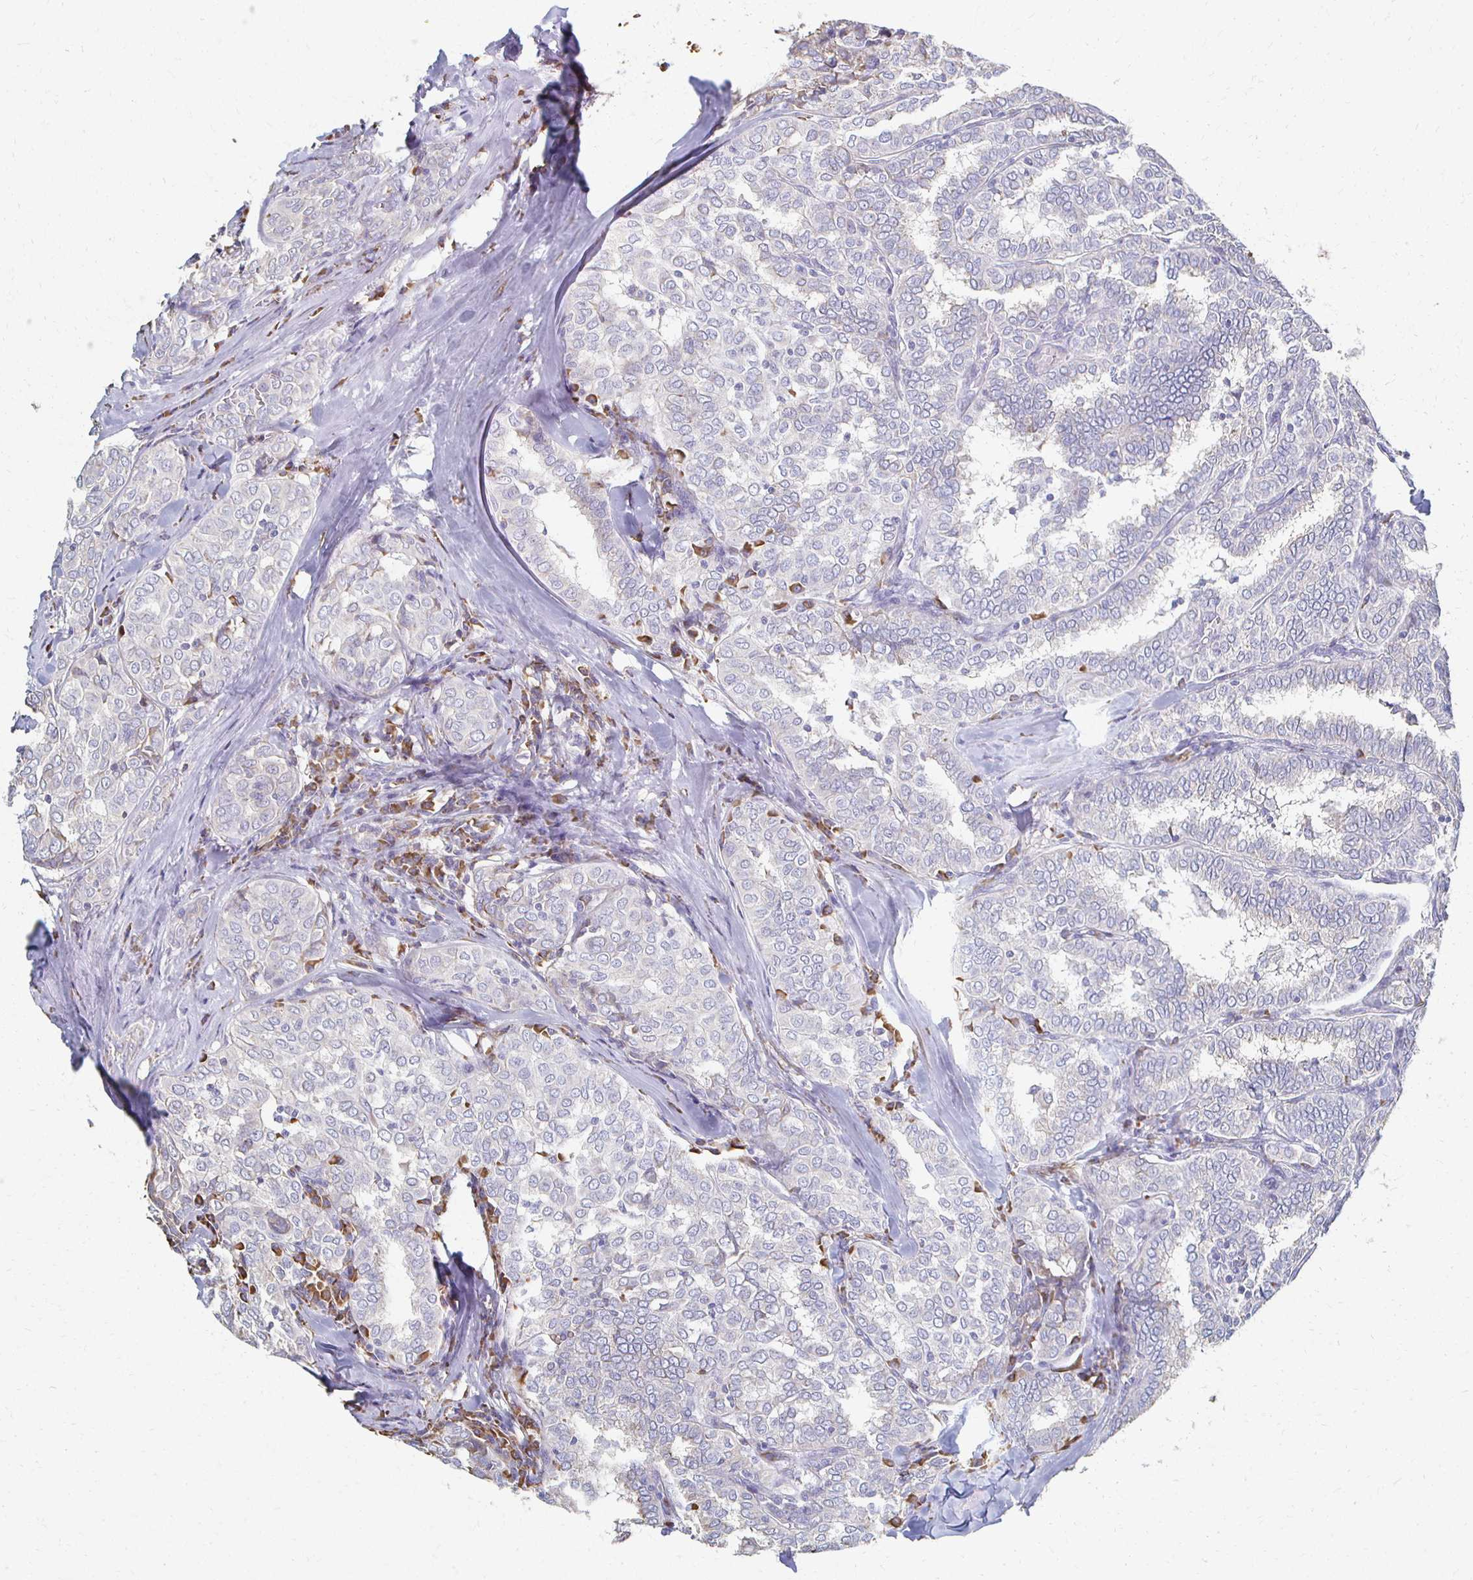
{"staining": {"intensity": "negative", "quantity": "none", "location": "none"}, "tissue": "thyroid cancer", "cell_type": "Tumor cells", "image_type": "cancer", "snomed": [{"axis": "morphology", "description": "Papillary adenocarcinoma, NOS"}, {"axis": "topography", "description": "Thyroid gland"}], "caption": "The micrograph displays no significant staining in tumor cells of thyroid cancer.", "gene": "ATP1A3", "patient": {"sex": "female", "age": 30}}